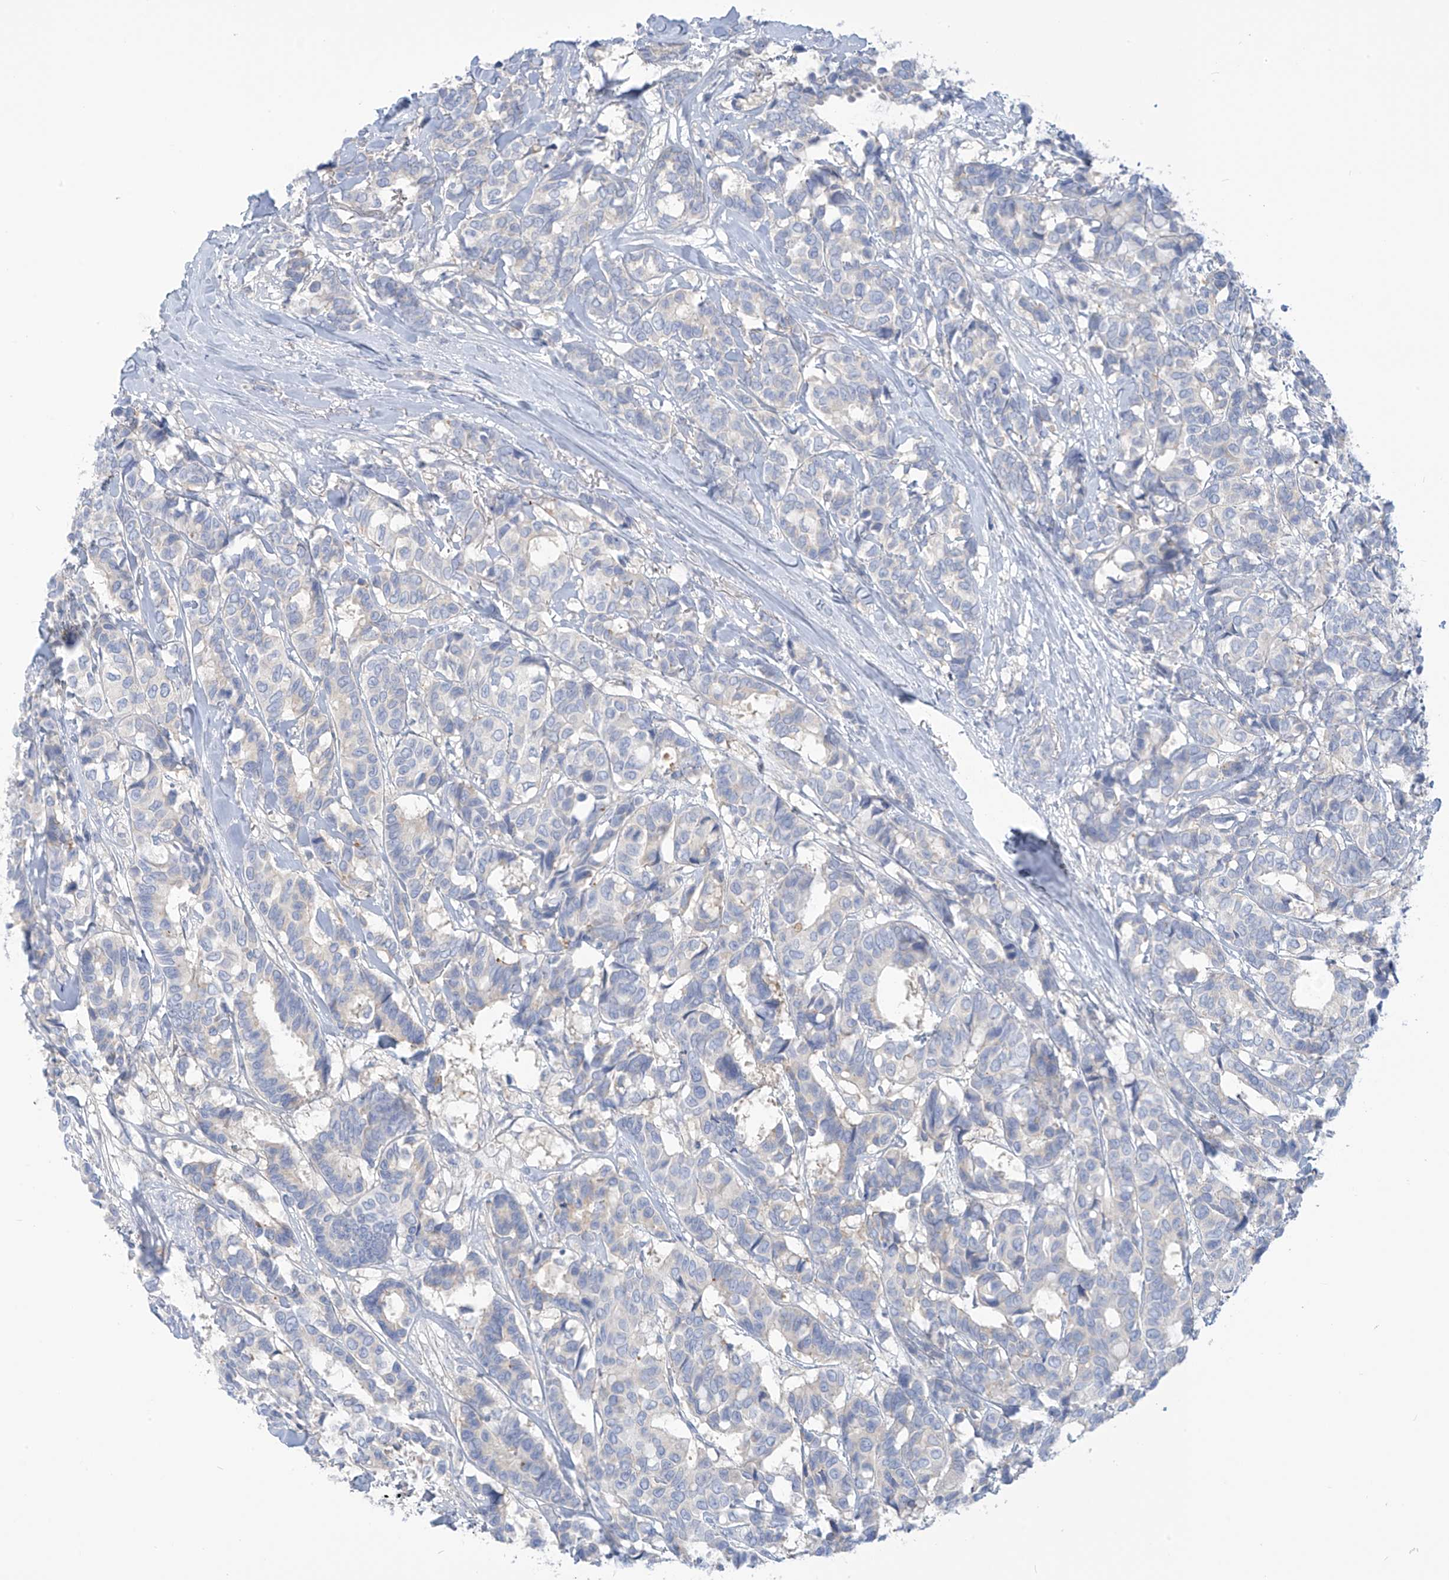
{"staining": {"intensity": "negative", "quantity": "none", "location": "none"}, "tissue": "breast cancer", "cell_type": "Tumor cells", "image_type": "cancer", "snomed": [{"axis": "morphology", "description": "Duct carcinoma"}, {"axis": "topography", "description": "Breast"}], "caption": "Image shows no protein staining in tumor cells of breast cancer tissue.", "gene": "FABP2", "patient": {"sex": "female", "age": 87}}